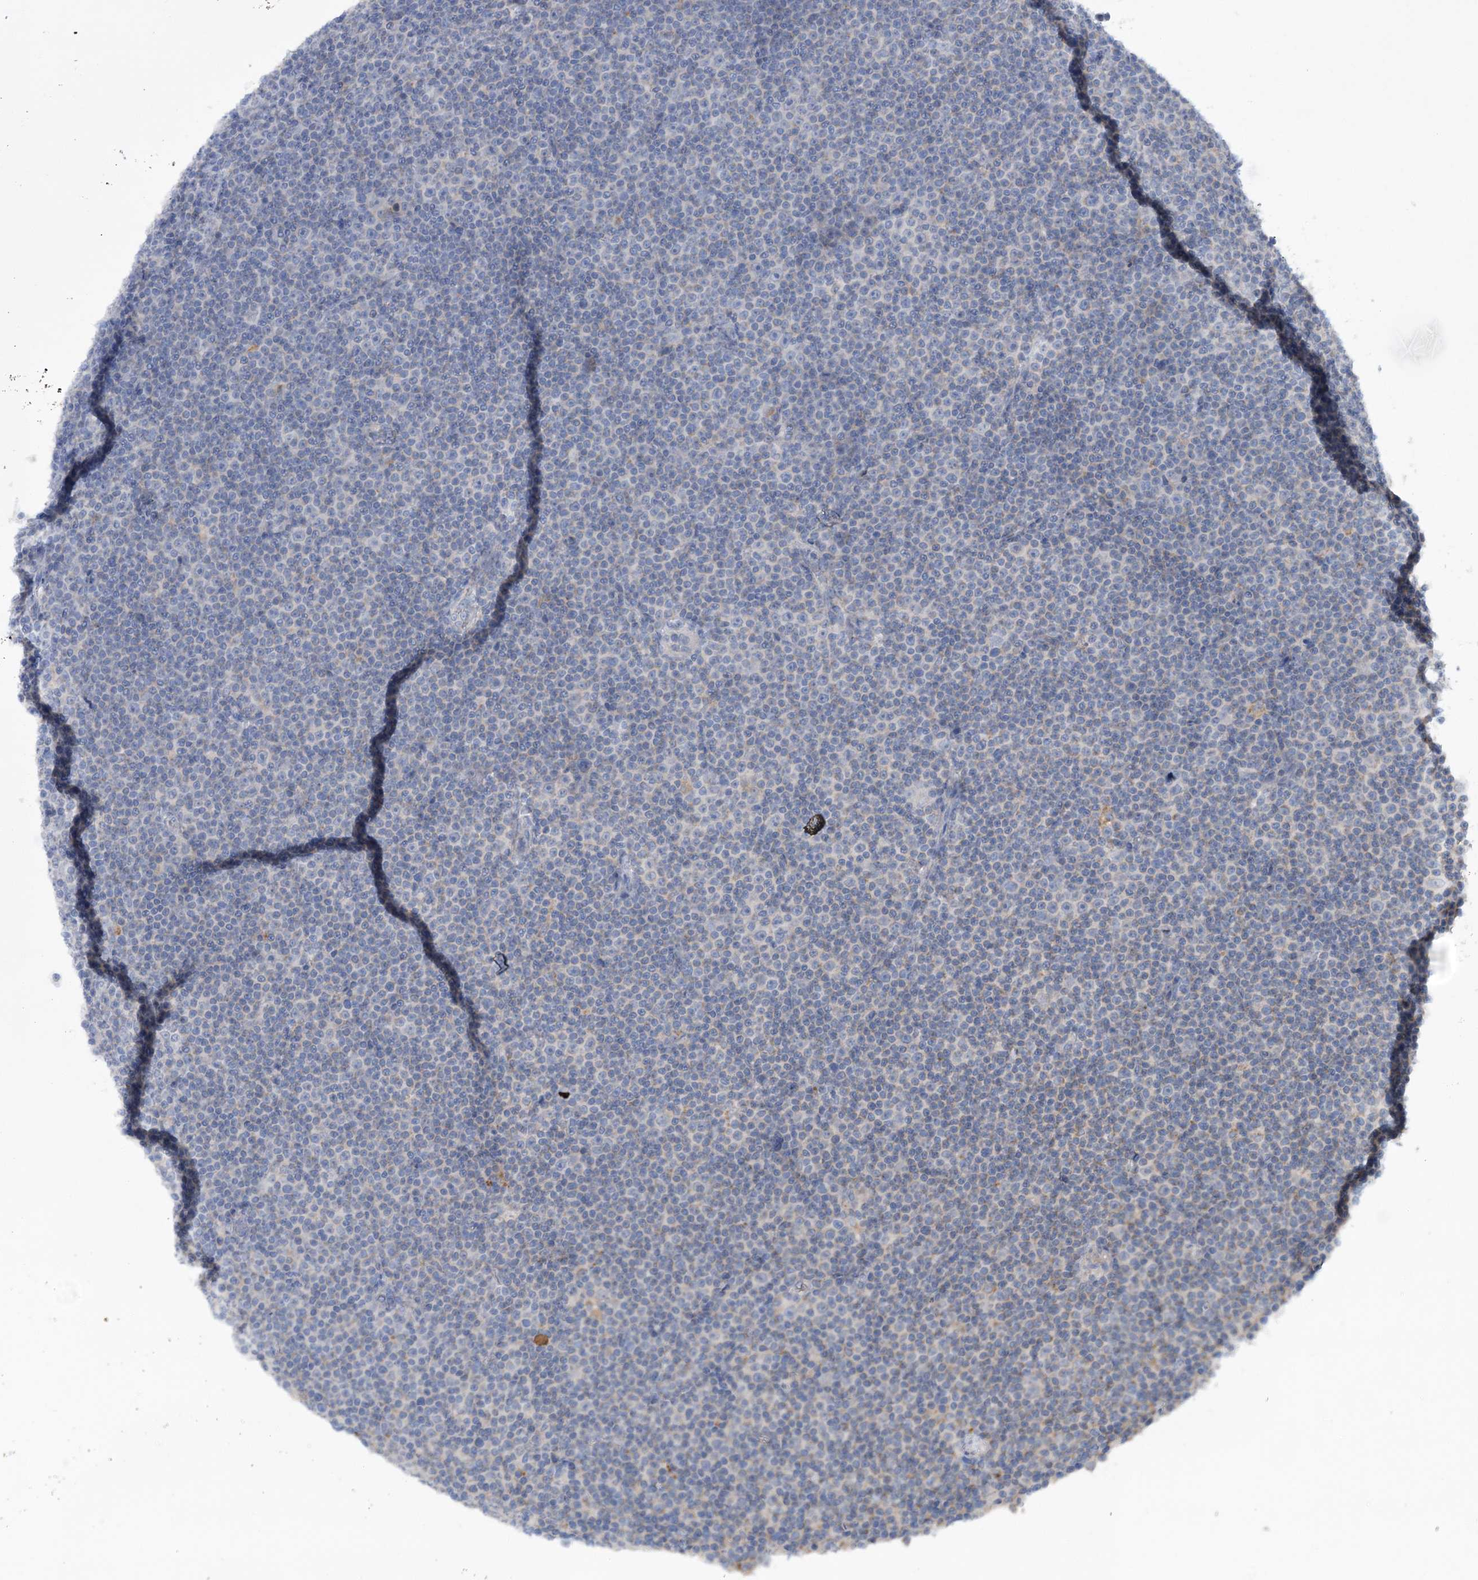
{"staining": {"intensity": "negative", "quantity": "none", "location": "none"}, "tissue": "lymphoma", "cell_type": "Tumor cells", "image_type": "cancer", "snomed": [{"axis": "morphology", "description": "Malignant lymphoma, non-Hodgkin's type, Low grade"}, {"axis": "topography", "description": "Lymph node"}], "caption": "A high-resolution histopathology image shows immunohistochemistry (IHC) staining of lymphoma, which reveals no significant staining in tumor cells.", "gene": "MTCH2", "patient": {"sex": "female", "age": 67}}